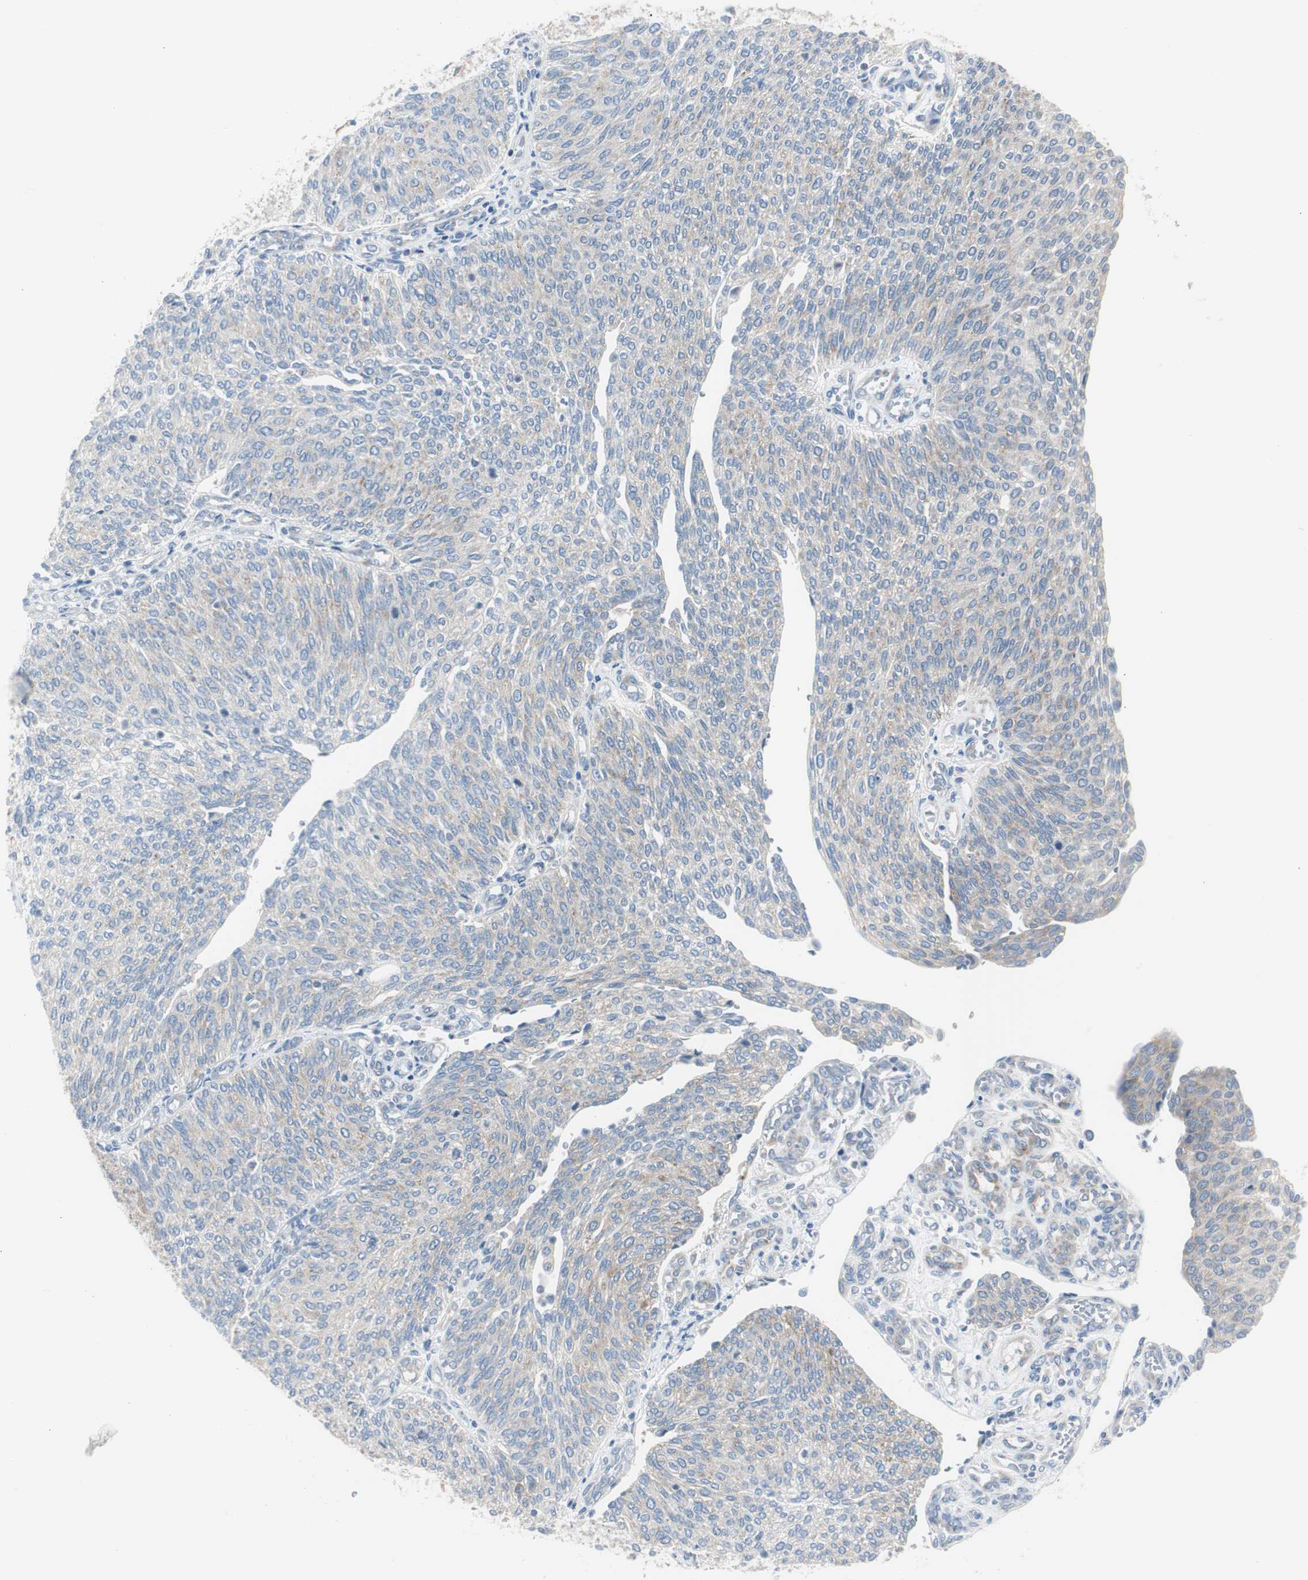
{"staining": {"intensity": "weak", "quantity": "25%-75%", "location": "cytoplasmic/membranous"}, "tissue": "urothelial cancer", "cell_type": "Tumor cells", "image_type": "cancer", "snomed": [{"axis": "morphology", "description": "Urothelial carcinoma, Low grade"}, {"axis": "topography", "description": "Urinary bladder"}], "caption": "Immunohistochemical staining of human urothelial carcinoma (low-grade) demonstrates low levels of weak cytoplasmic/membranous positivity in approximately 25%-75% of tumor cells.", "gene": "RPS12", "patient": {"sex": "female", "age": 79}}